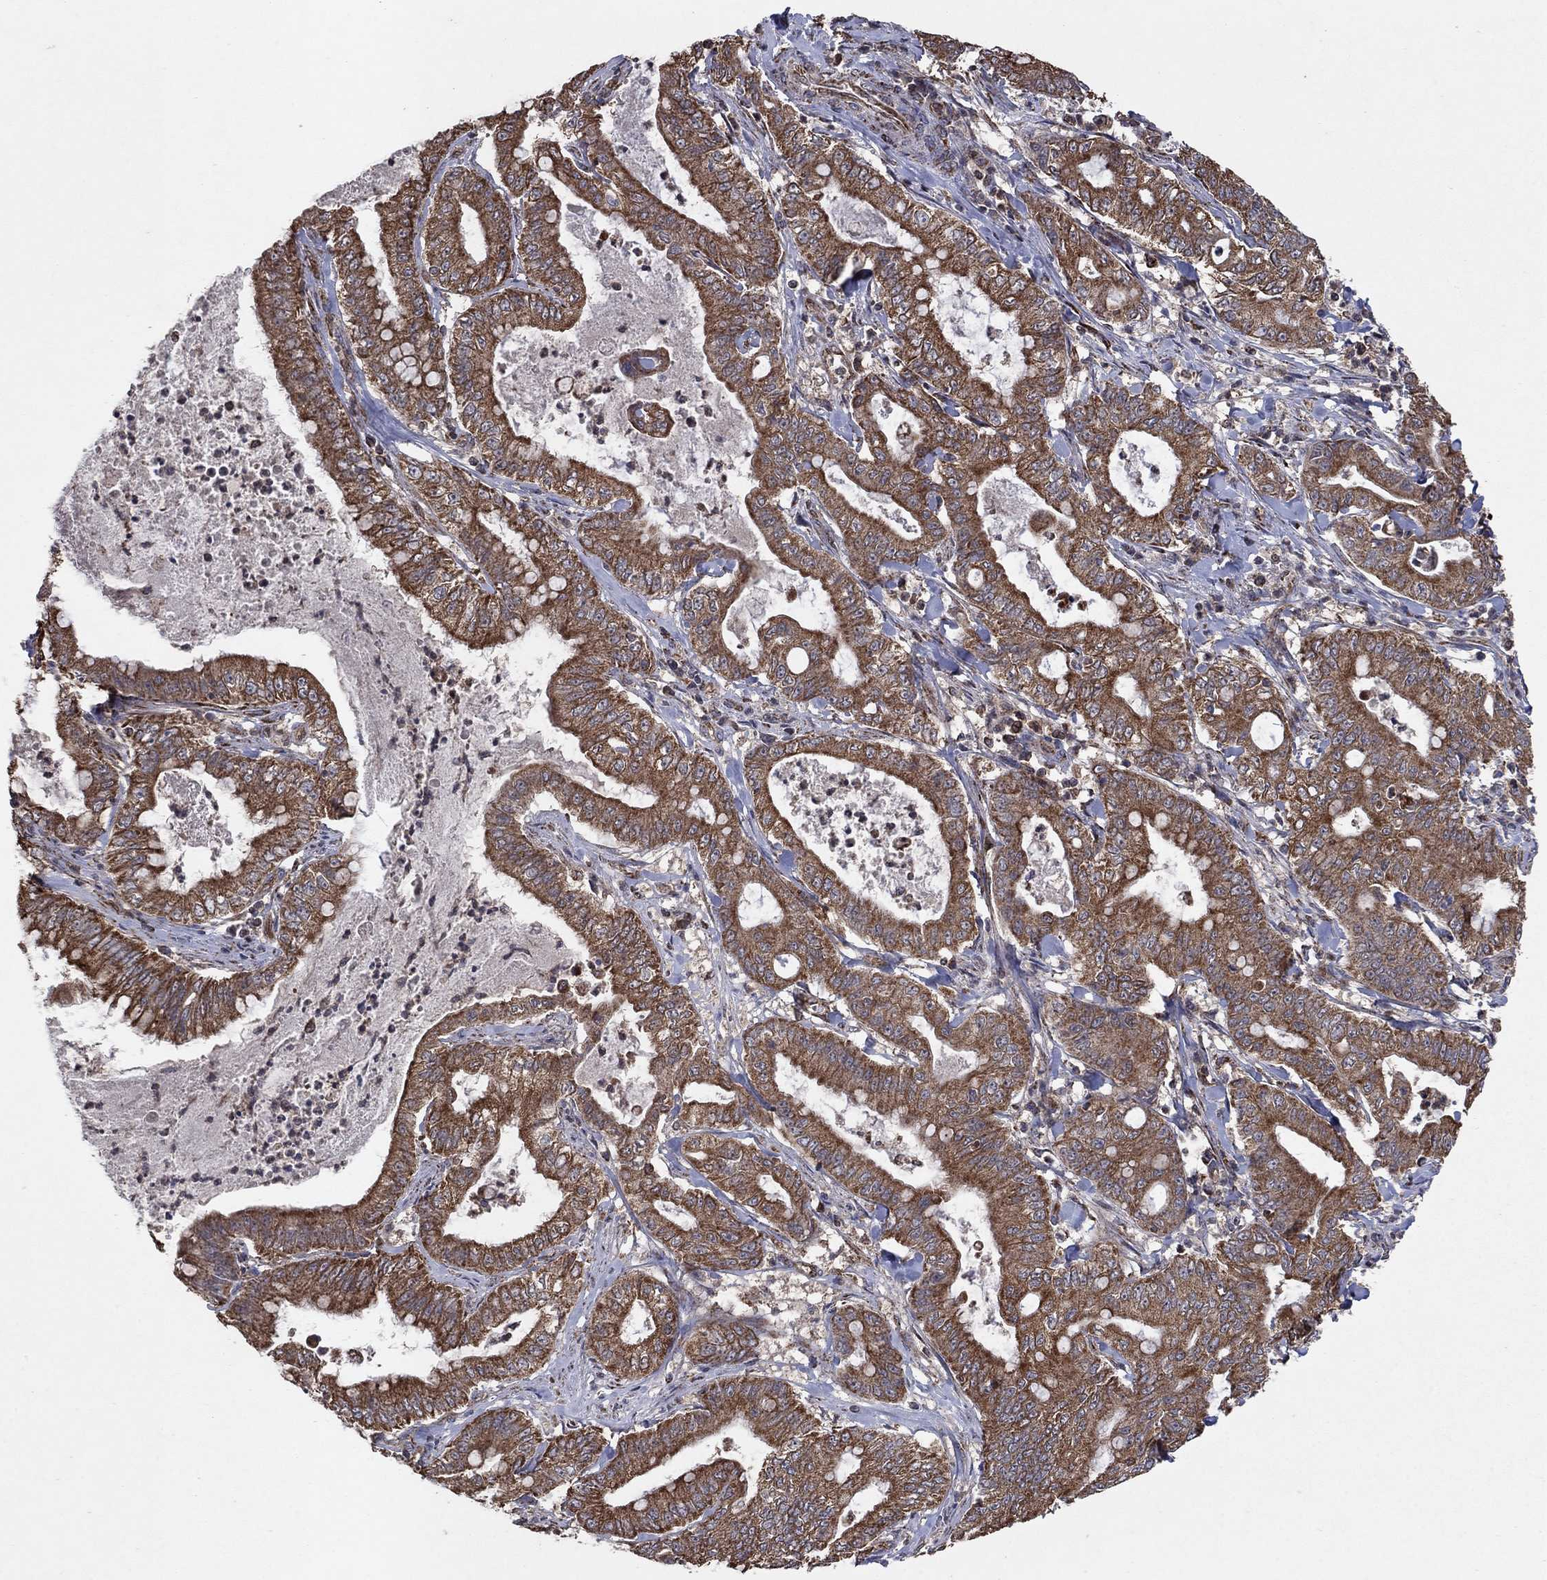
{"staining": {"intensity": "moderate", "quantity": ">75%", "location": "cytoplasmic/membranous"}, "tissue": "pancreatic cancer", "cell_type": "Tumor cells", "image_type": "cancer", "snomed": [{"axis": "morphology", "description": "Adenocarcinoma, NOS"}, {"axis": "topography", "description": "Pancreas"}], "caption": "A high-resolution image shows IHC staining of pancreatic cancer (adenocarcinoma), which shows moderate cytoplasmic/membranous staining in about >75% of tumor cells.", "gene": "DPH1", "patient": {"sex": "male", "age": 71}}